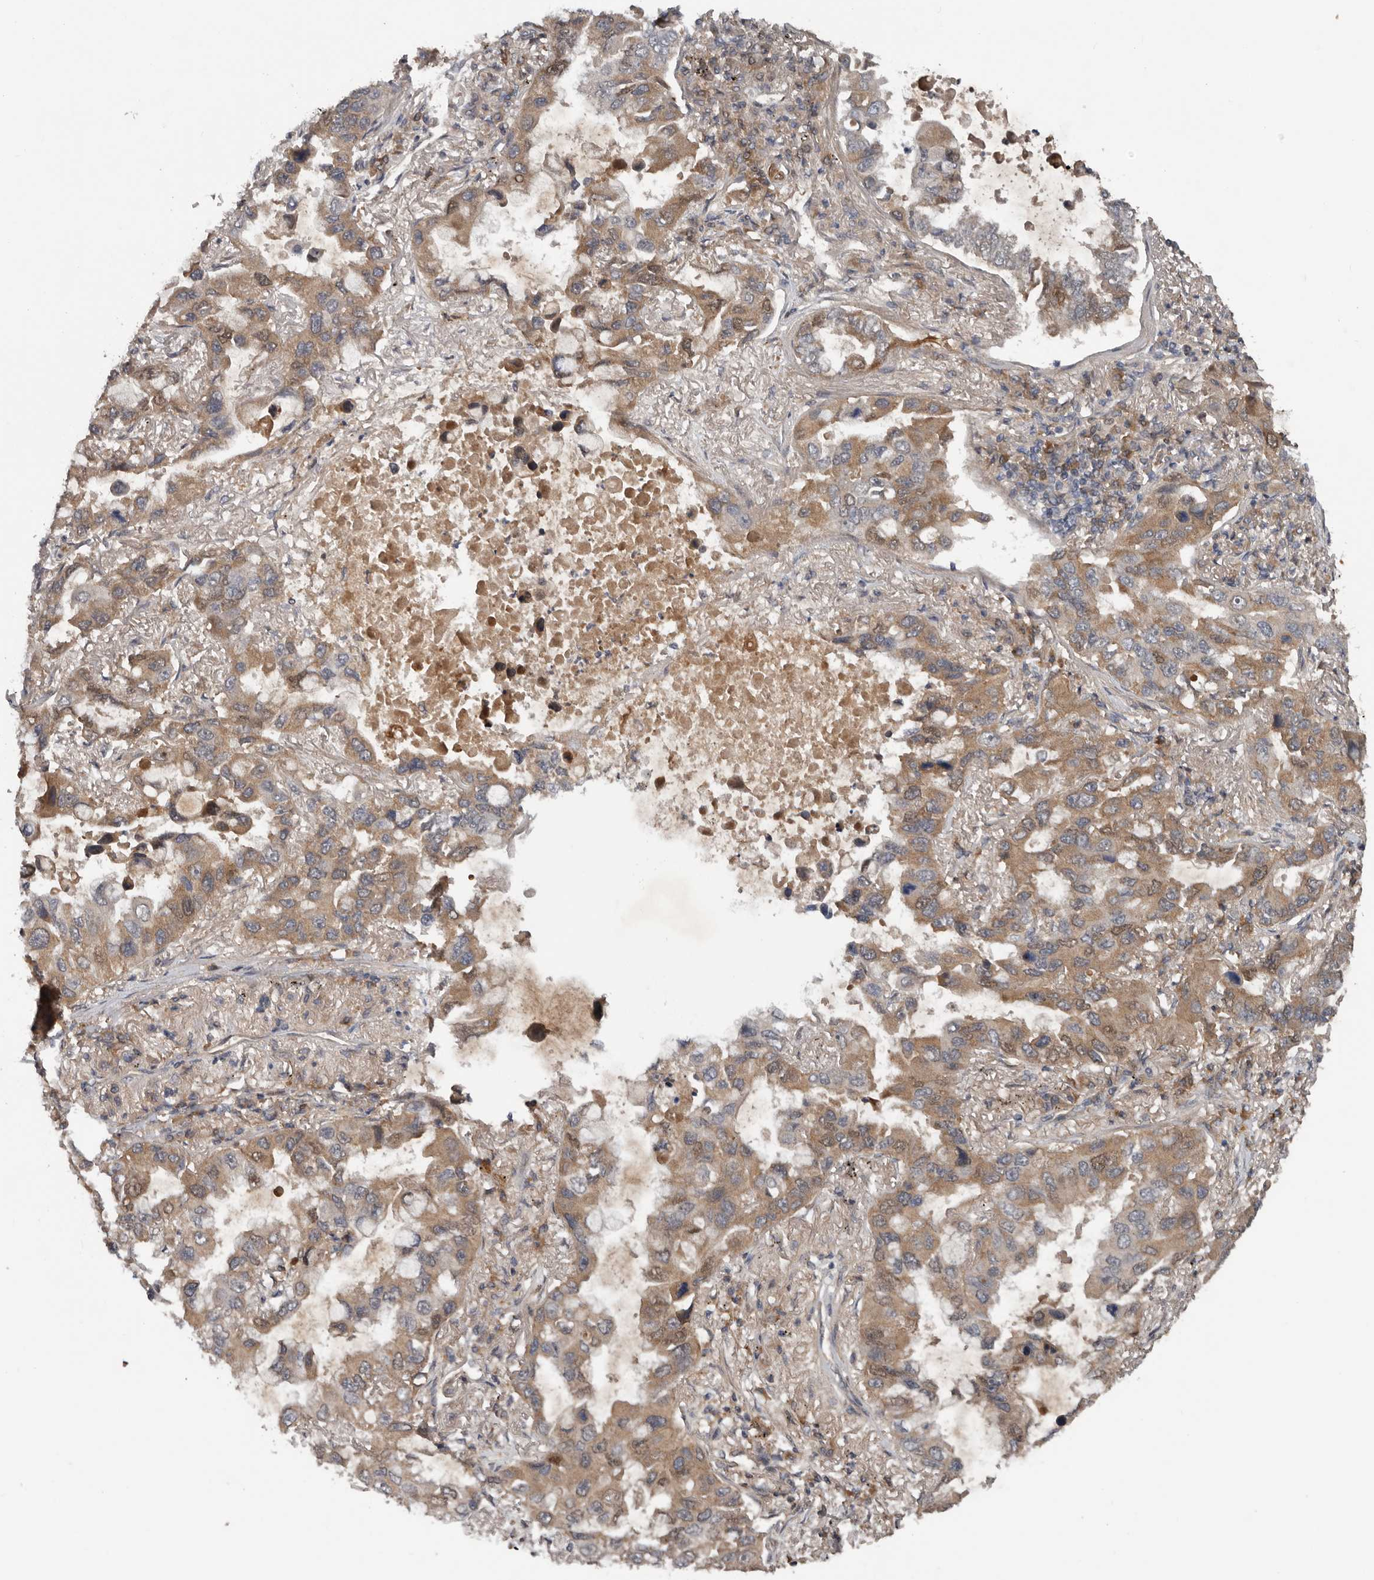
{"staining": {"intensity": "moderate", "quantity": "25%-75%", "location": "cytoplasmic/membranous"}, "tissue": "lung cancer", "cell_type": "Tumor cells", "image_type": "cancer", "snomed": [{"axis": "morphology", "description": "Adenocarcinoma, NOS"}, {"axis": "topography", "description": "Lung"}], "caption": "Human lung cancer stained with a brown dye displays moderate cytoplasmic/membranous positive expression in approximately 25%-75% of tumor cells.", "gene": "DNAJB4", "patient": {"sex": "male", "age": 64}}